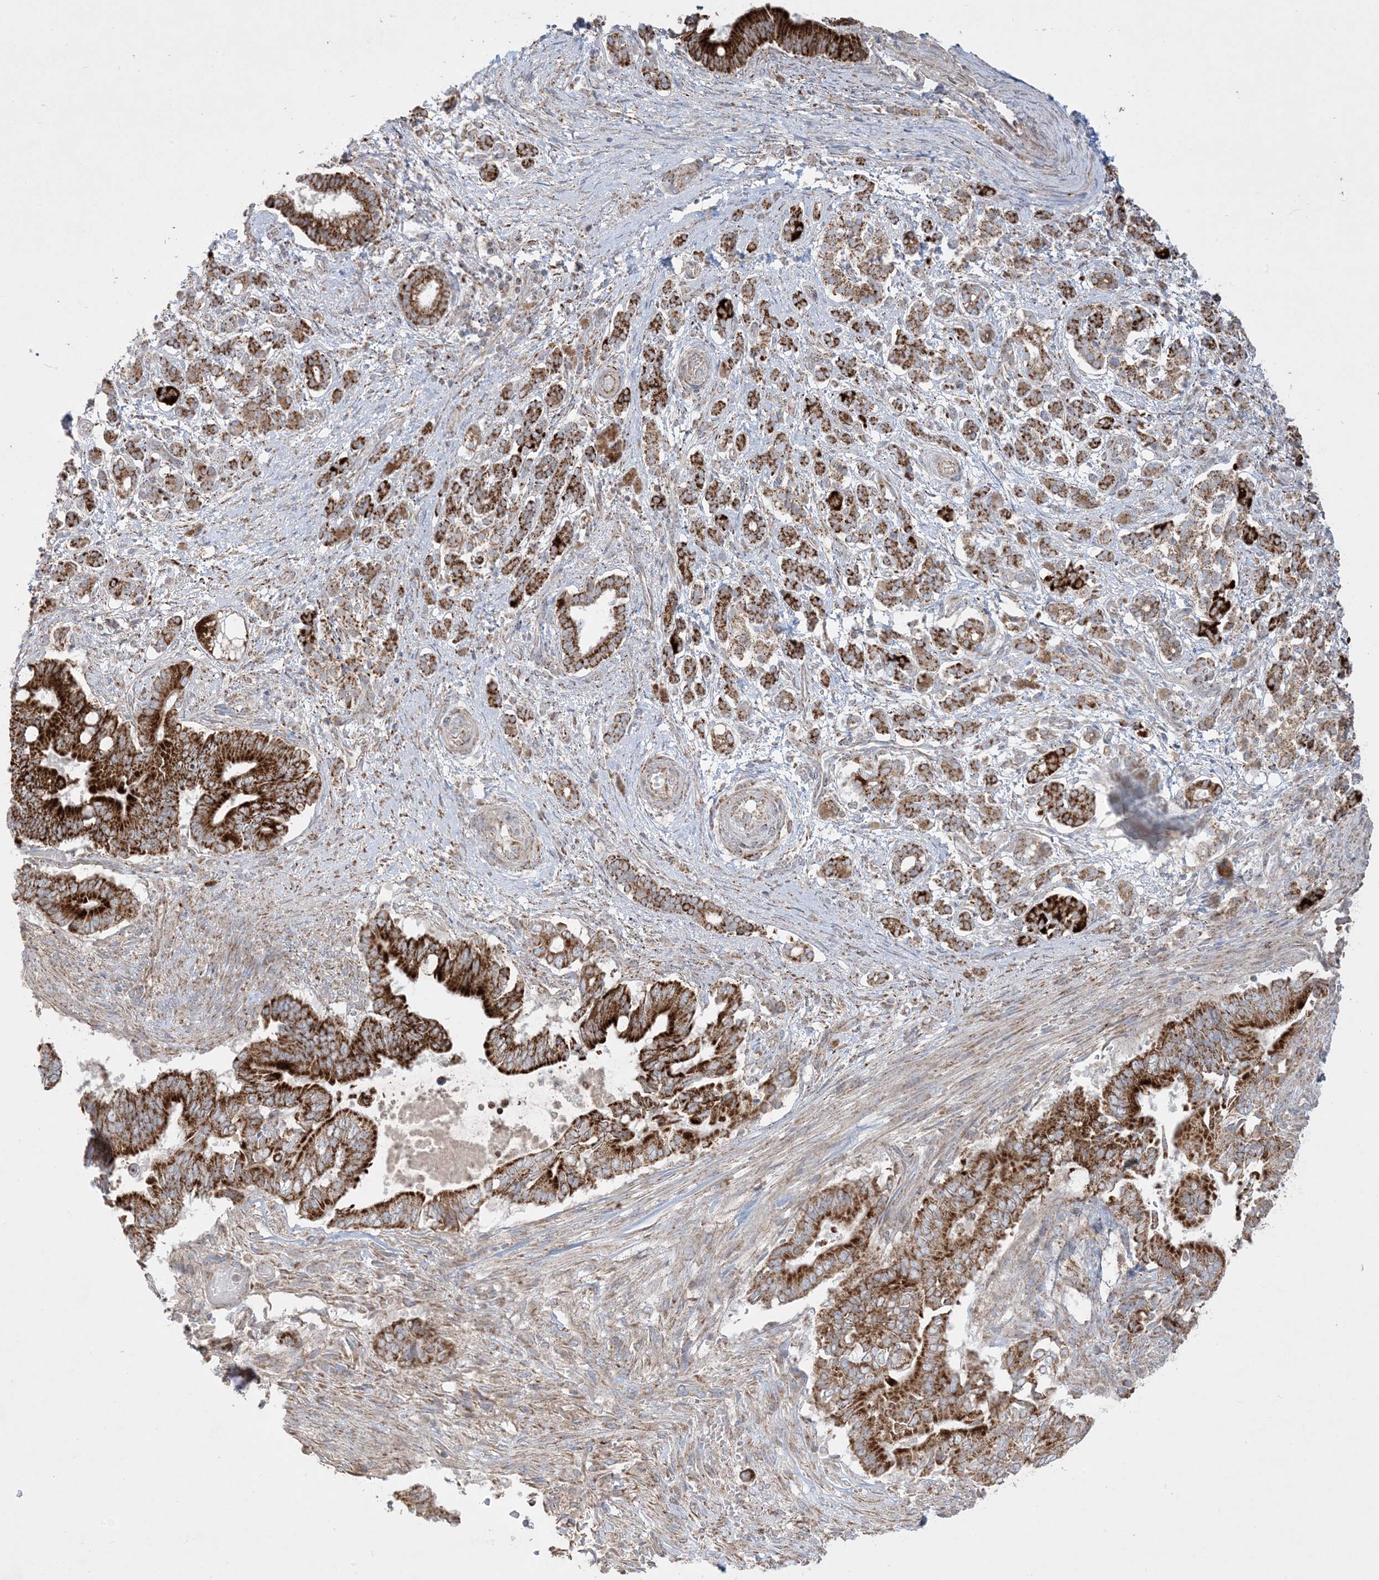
{"staining": {"intensity": "strong", "quantity": ">75%", "location": "cytoplasmic/membranous"}, "tissue": "pancreatic cancer", "cell_type": "Tumor cells", "image_type": "cancer", "snomed": [{"axis": "morphology", "description": "Adenocarcinoma, NOS"}, {"axis": "topography", "description": "Pancreas"}], "caption": "Immunohistochemical staining of human pancreatic cancer (adenocarcinoma) shows strong cytoplasmic/membranous protein expression in about >75% of tumor cells.", "gene": "NDUFAF3", "patient": {"sex": "male", "age": 68}}